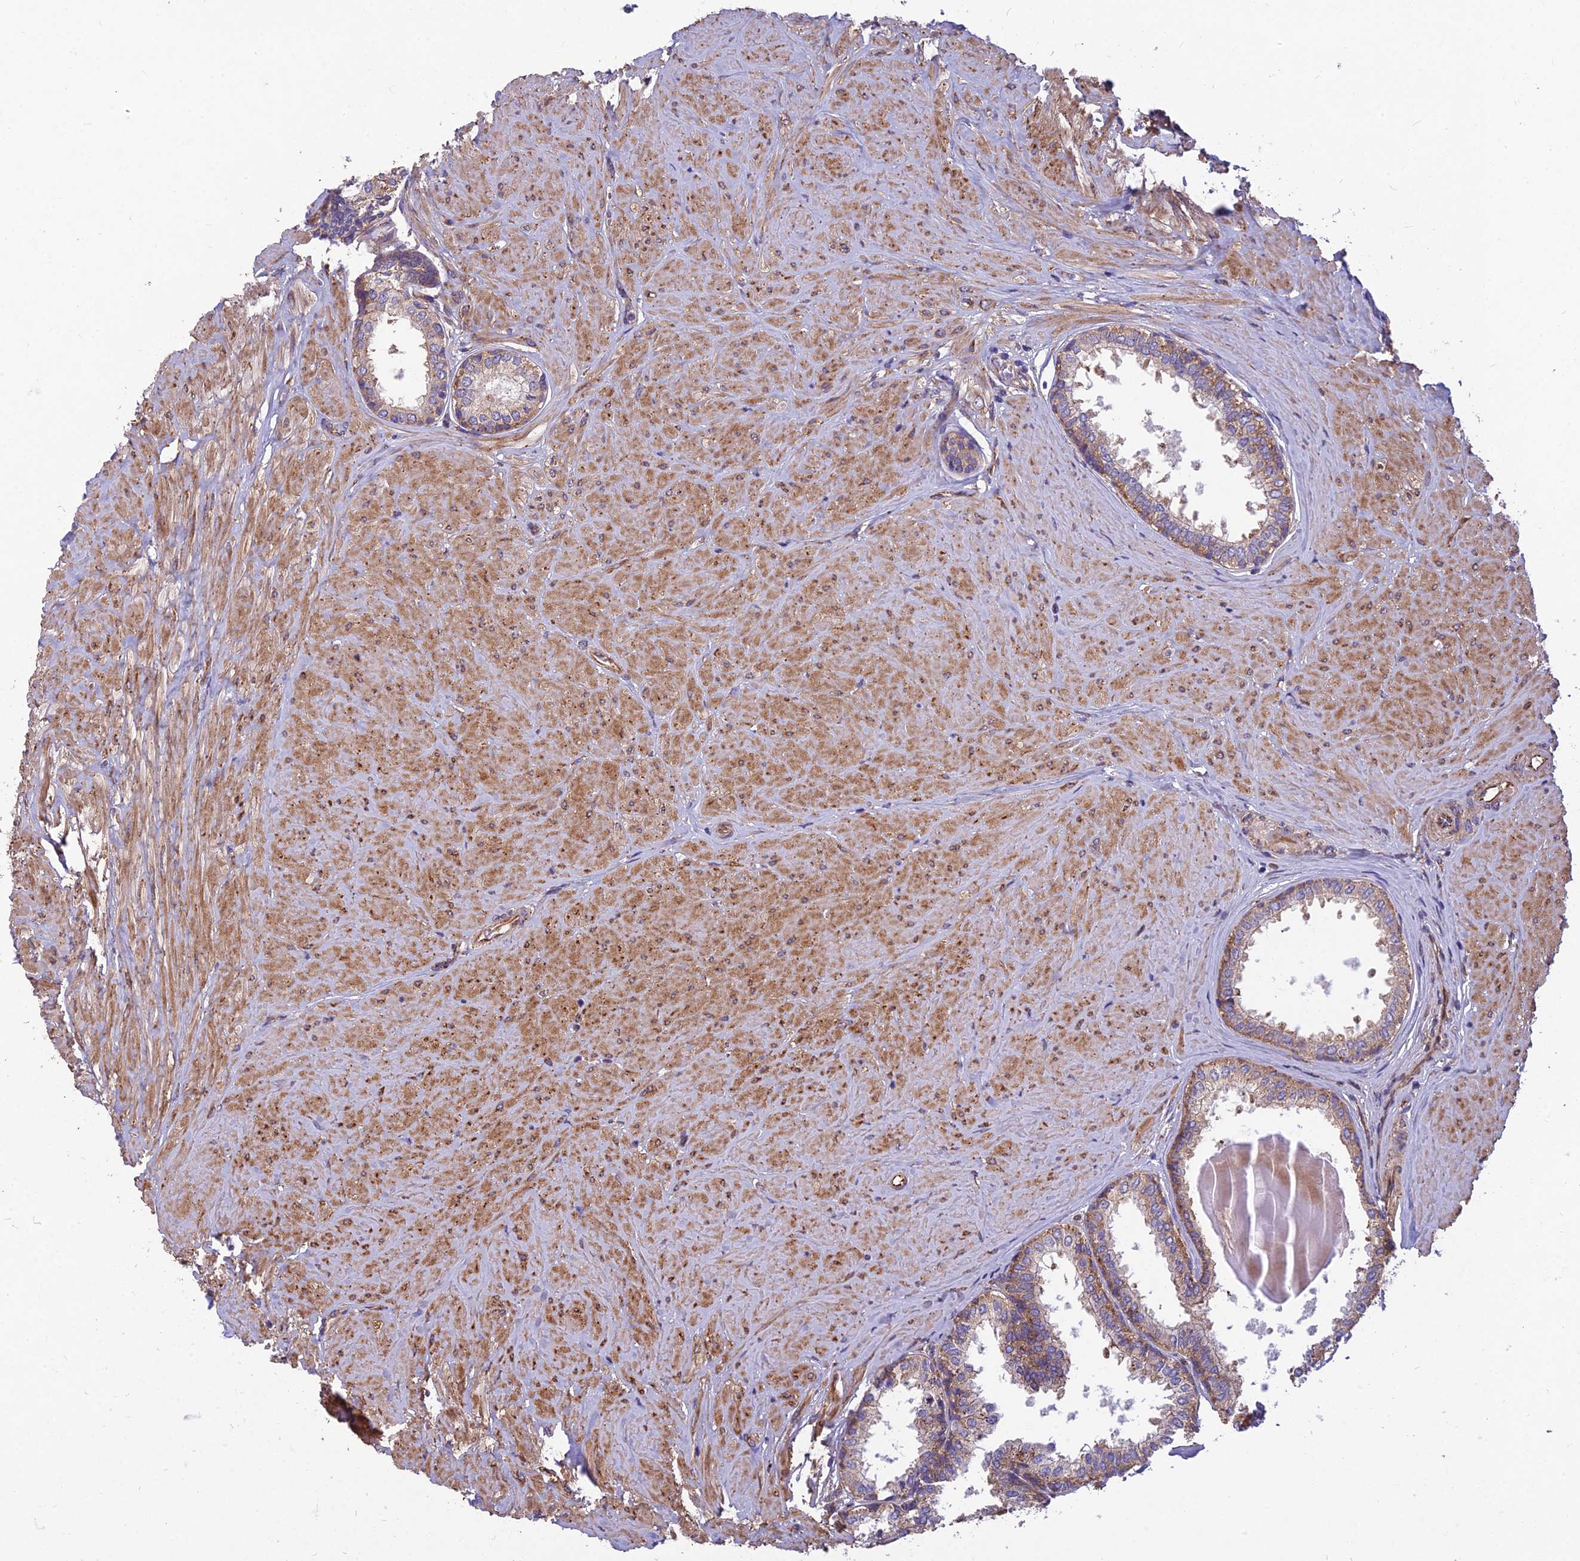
{"staining": {"intensity": "moderate", "quantity": "25%-75%", "location": "cytoplasmic/membranous"}, "tissue": "prostate", "cell_type": "Glandular cells", "image_type": "normal", "snomed": [{"axis": "morphology", "description": "Normal tissue, NOS"}, {"axis": "topography", "description": "Prostate"}], "caption": "Immunohistochemical staining of benign prostate shows medium levels of moderate cytoplasmic/membranous expression in approximately 25%-75% of glandular cells.", "gene": "SPDL1", "patient": {"sex": "male", "age": 48}}